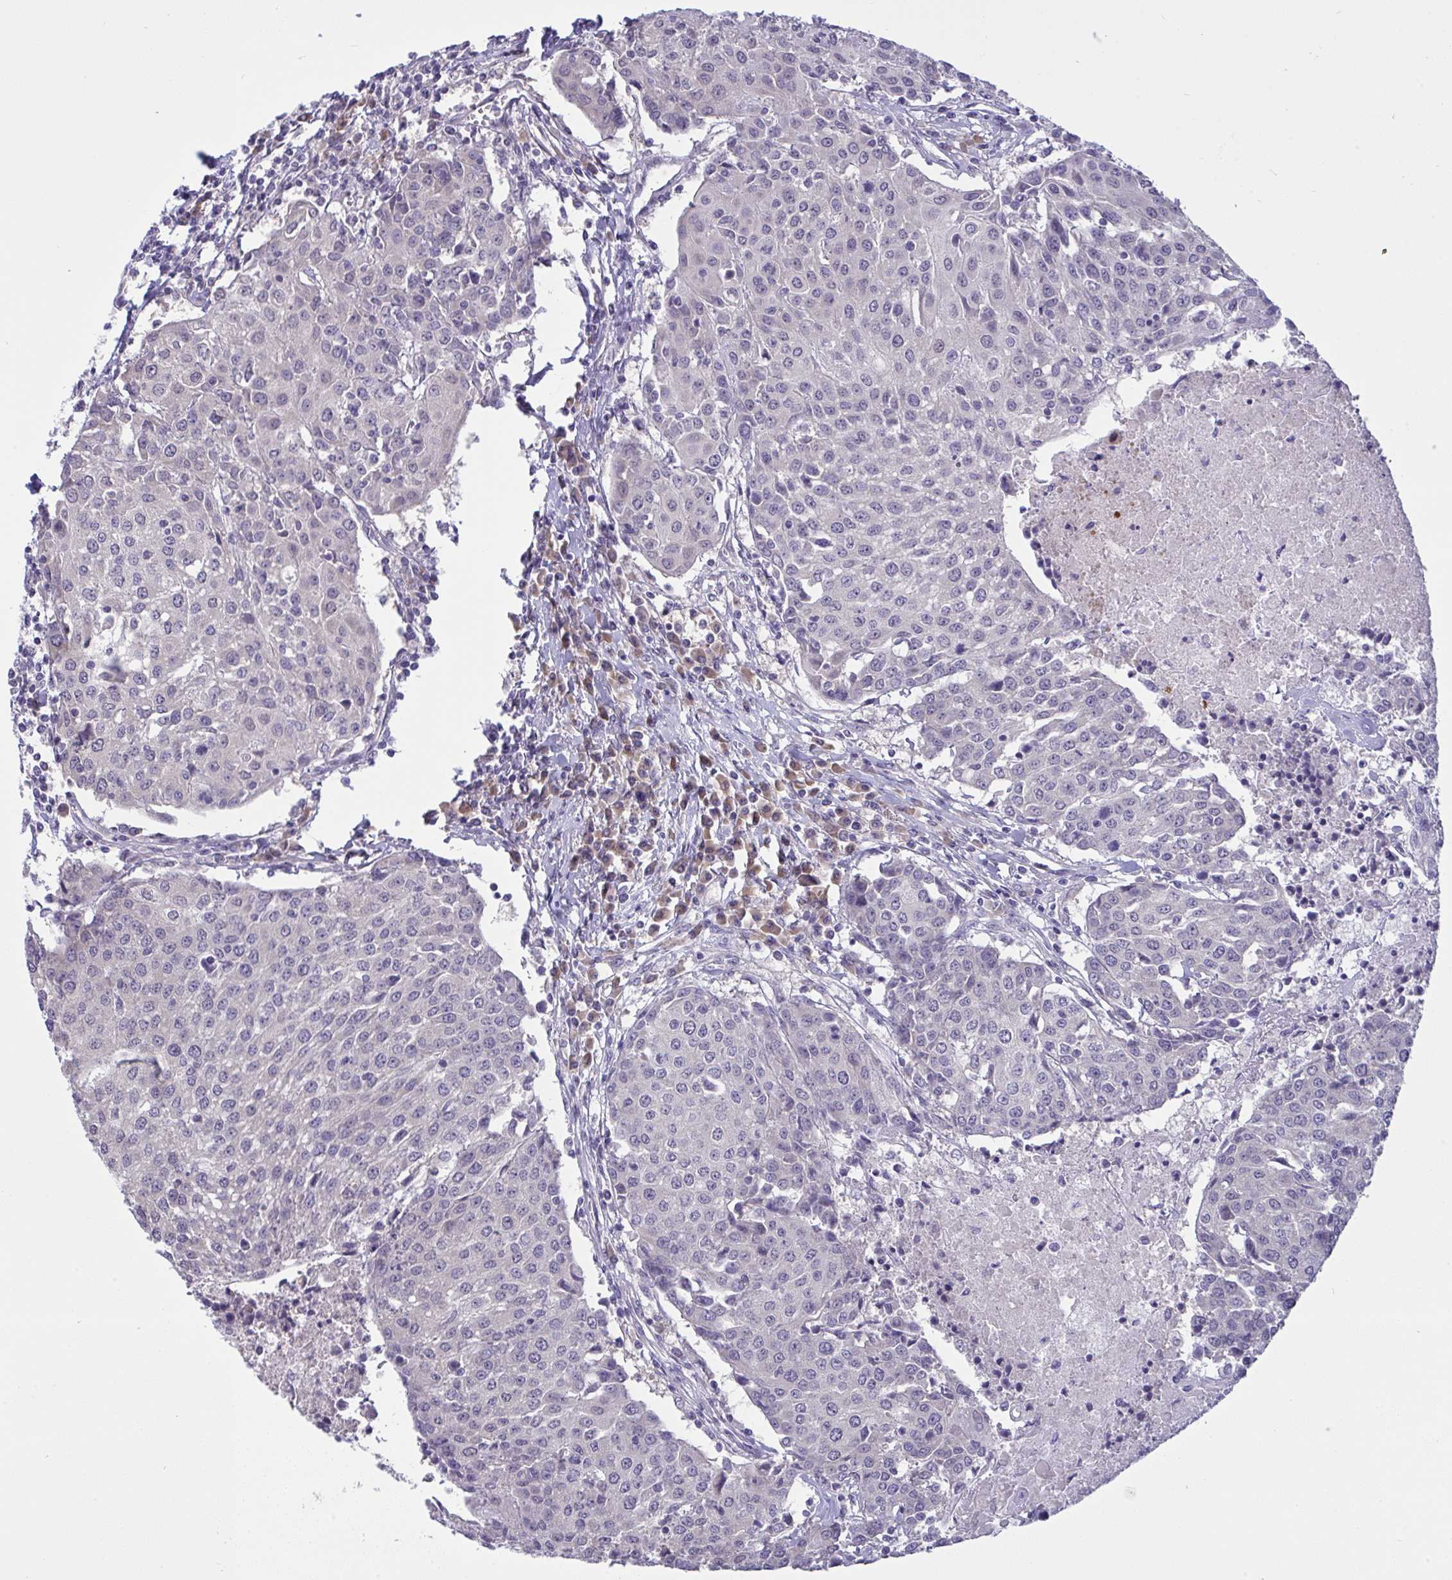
{"staining": {"intensity": "negative", "quantity": "none", "location": "none"}, "tissue": "urothelial cancer", "cell_type": "Tumor cells", "image_type": "cancer", "snomed": [{"axis": "morphology", "description": "Urothelial carcinoma, High grade"}, {"axis": "topography", "description": "Urinary bladder"}], "caption": "This is an immunohistochemistry histopathology image of human urothelial cancer. There is no staining in tumor cells.", "gene": "TMEM41A", "patient": {"sex": "female", "age": 85}}